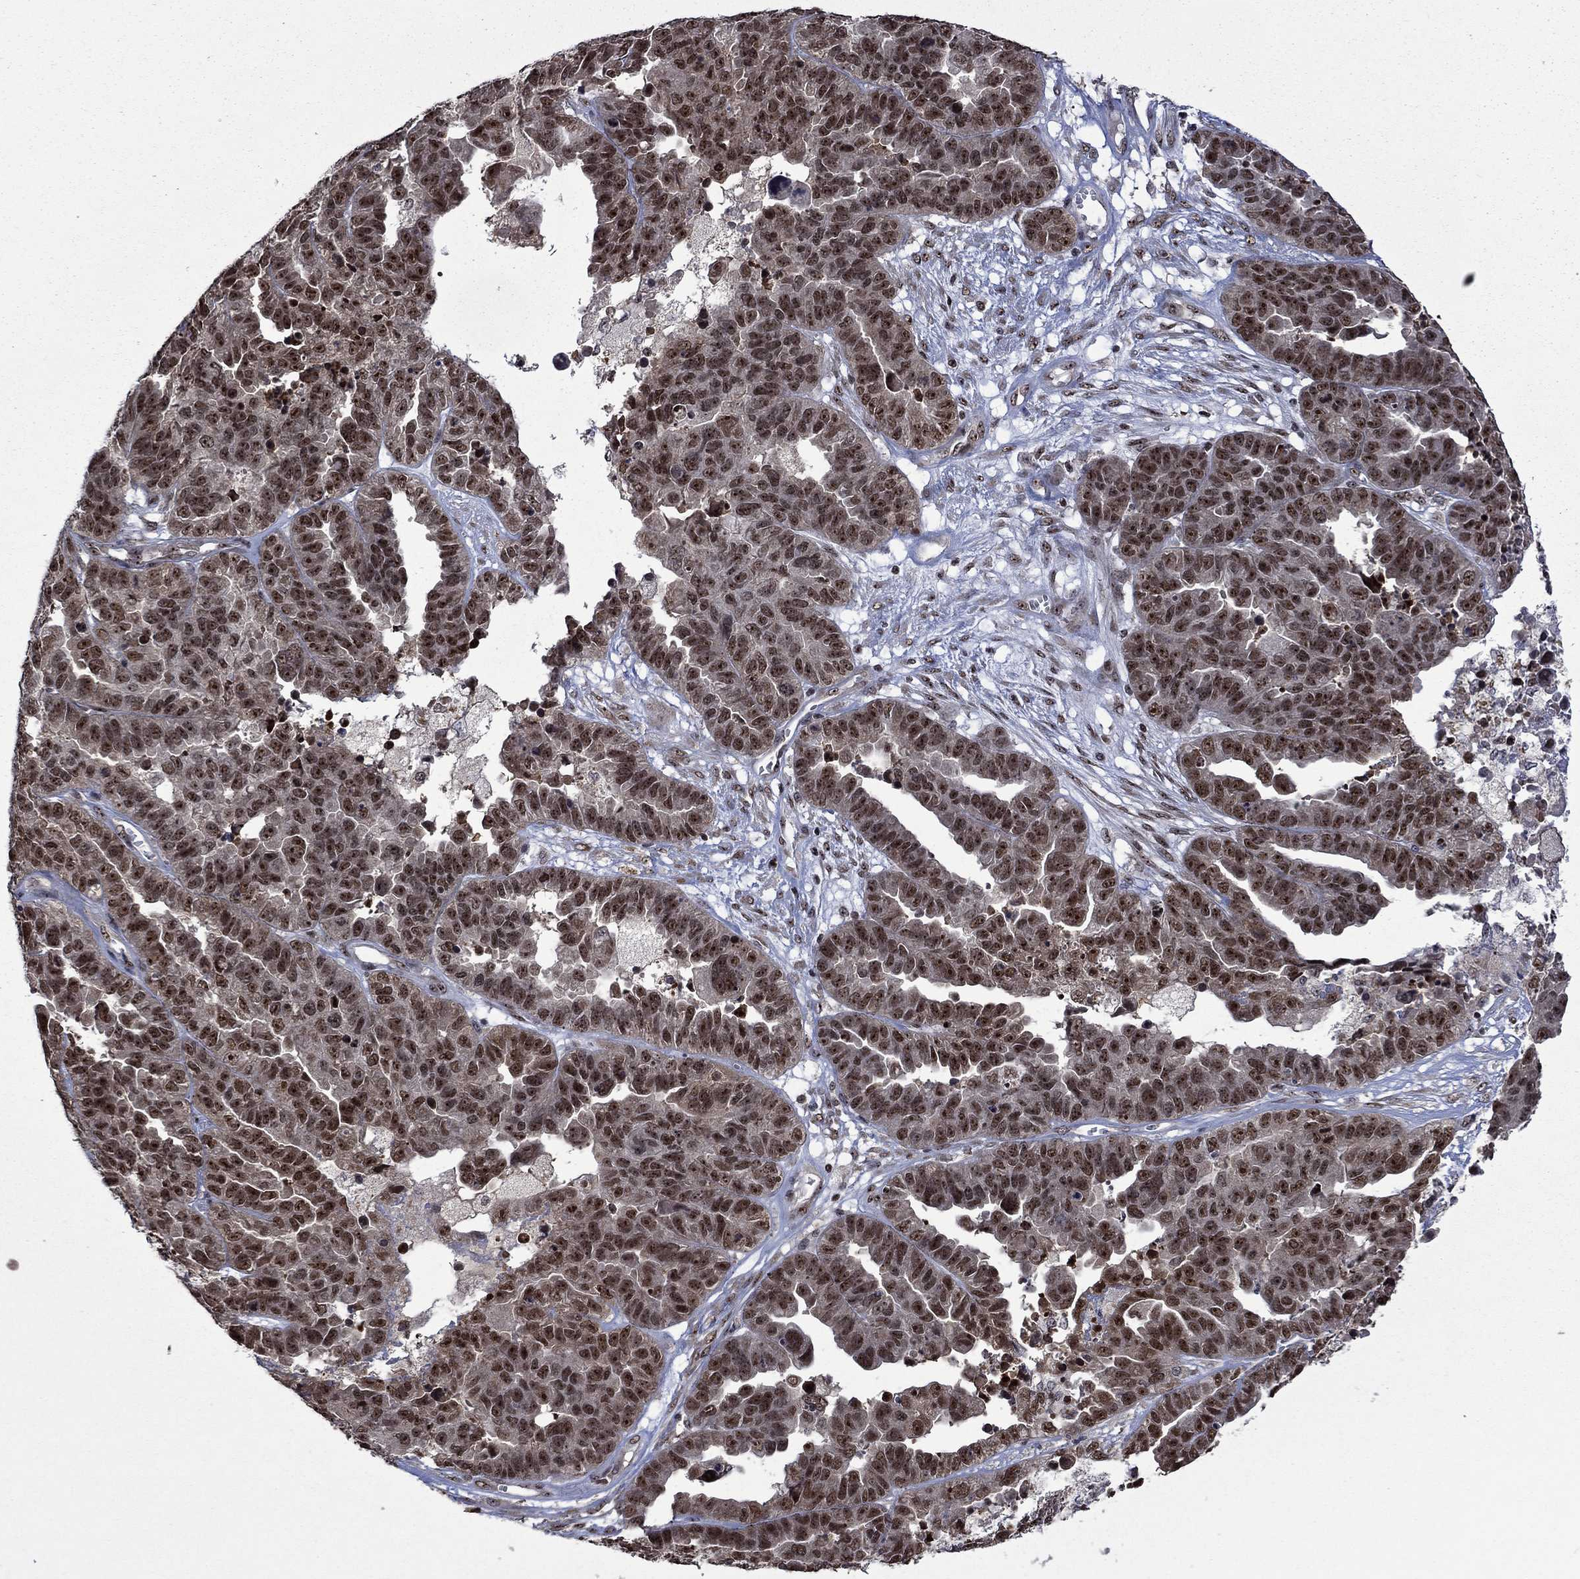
{"staining": {"intensity": "moderate", "quantity": ">75%", "location": "nuclear"}, "tissue": "ovarian cancer", "cell_type": "Tumor cells", "image_type": "cancer", "snomed": [{"axis": "morphology", "description": "Cystadenocarcinoma, serous, NOS"}, {"axis": "topography", "description": "Ovary"}], "caption": "Moderate nuclear expression for a protein is seen in approximately >75% of tumor cells of ovarian cancer (serous cystadenocarcinoma) using immunohistochemistry (IHC).", "gene": "FBL", "patient": {"sex": "female", "age": 87}}